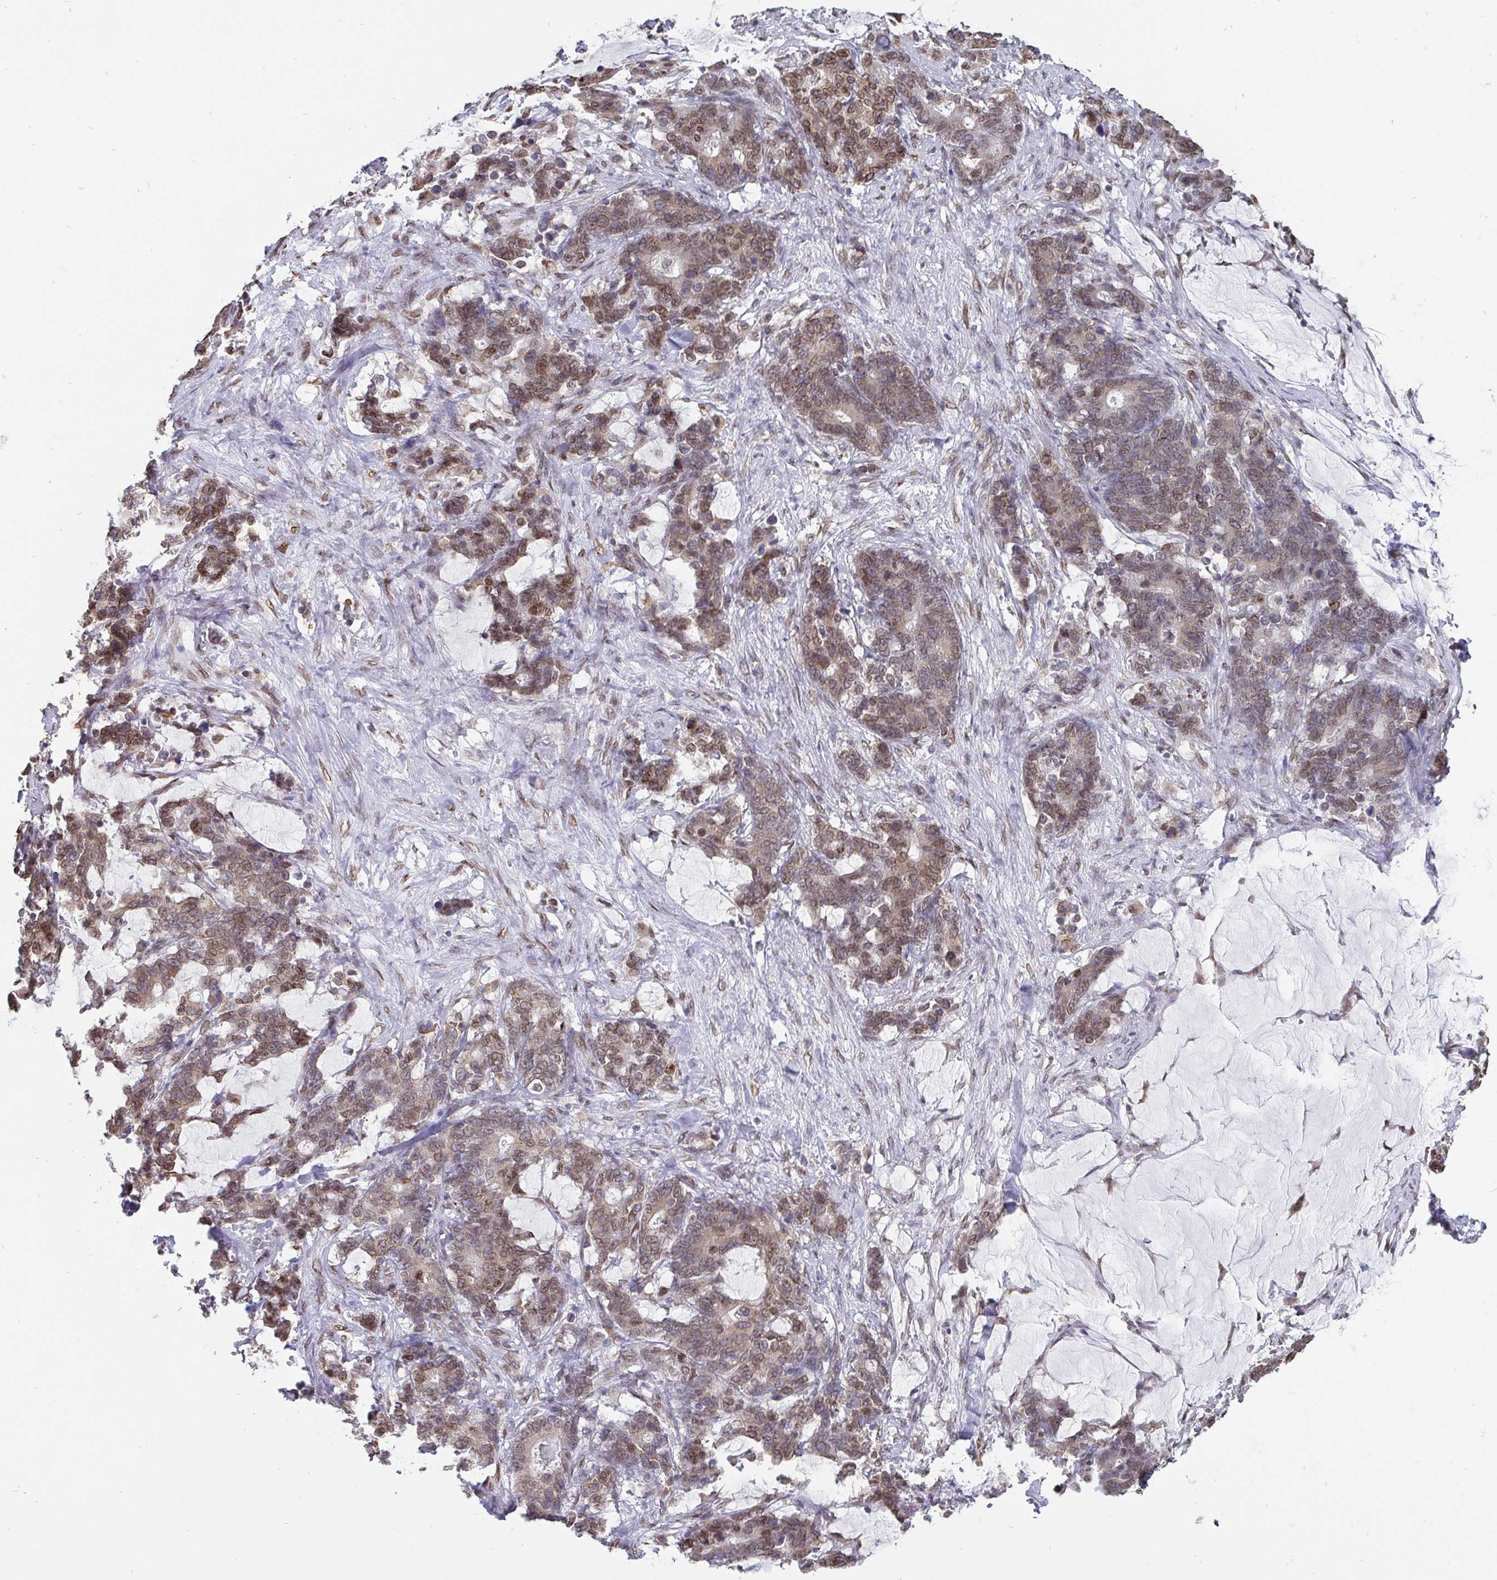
{"staining": {"intensity": "moderate", "quantity": "25%-75%", "location": "cytoplasmic/membranous,nuclear"}, "tissue": "stomach cancer", "cell_type": "Tumor cells", "image_type": "cancer", "snomed": [{"axis": "morphology", "description": "Normal tissue, NOS"}, {"axis": "morphology", "description": "Adenocarcinoma, NOS"}, {"axis": "topography", "description": "Stomach"}], "caption": "Stomach cancer (adenocarcinoma) stained with immunohistochemistry (IHC) reveals moderate cytoplasmic/membranous and nuclear positivity in approximately 25%-75% of tumor cells.", "gene": "EMD", "patient": {"sex": "female", "age": 64}}